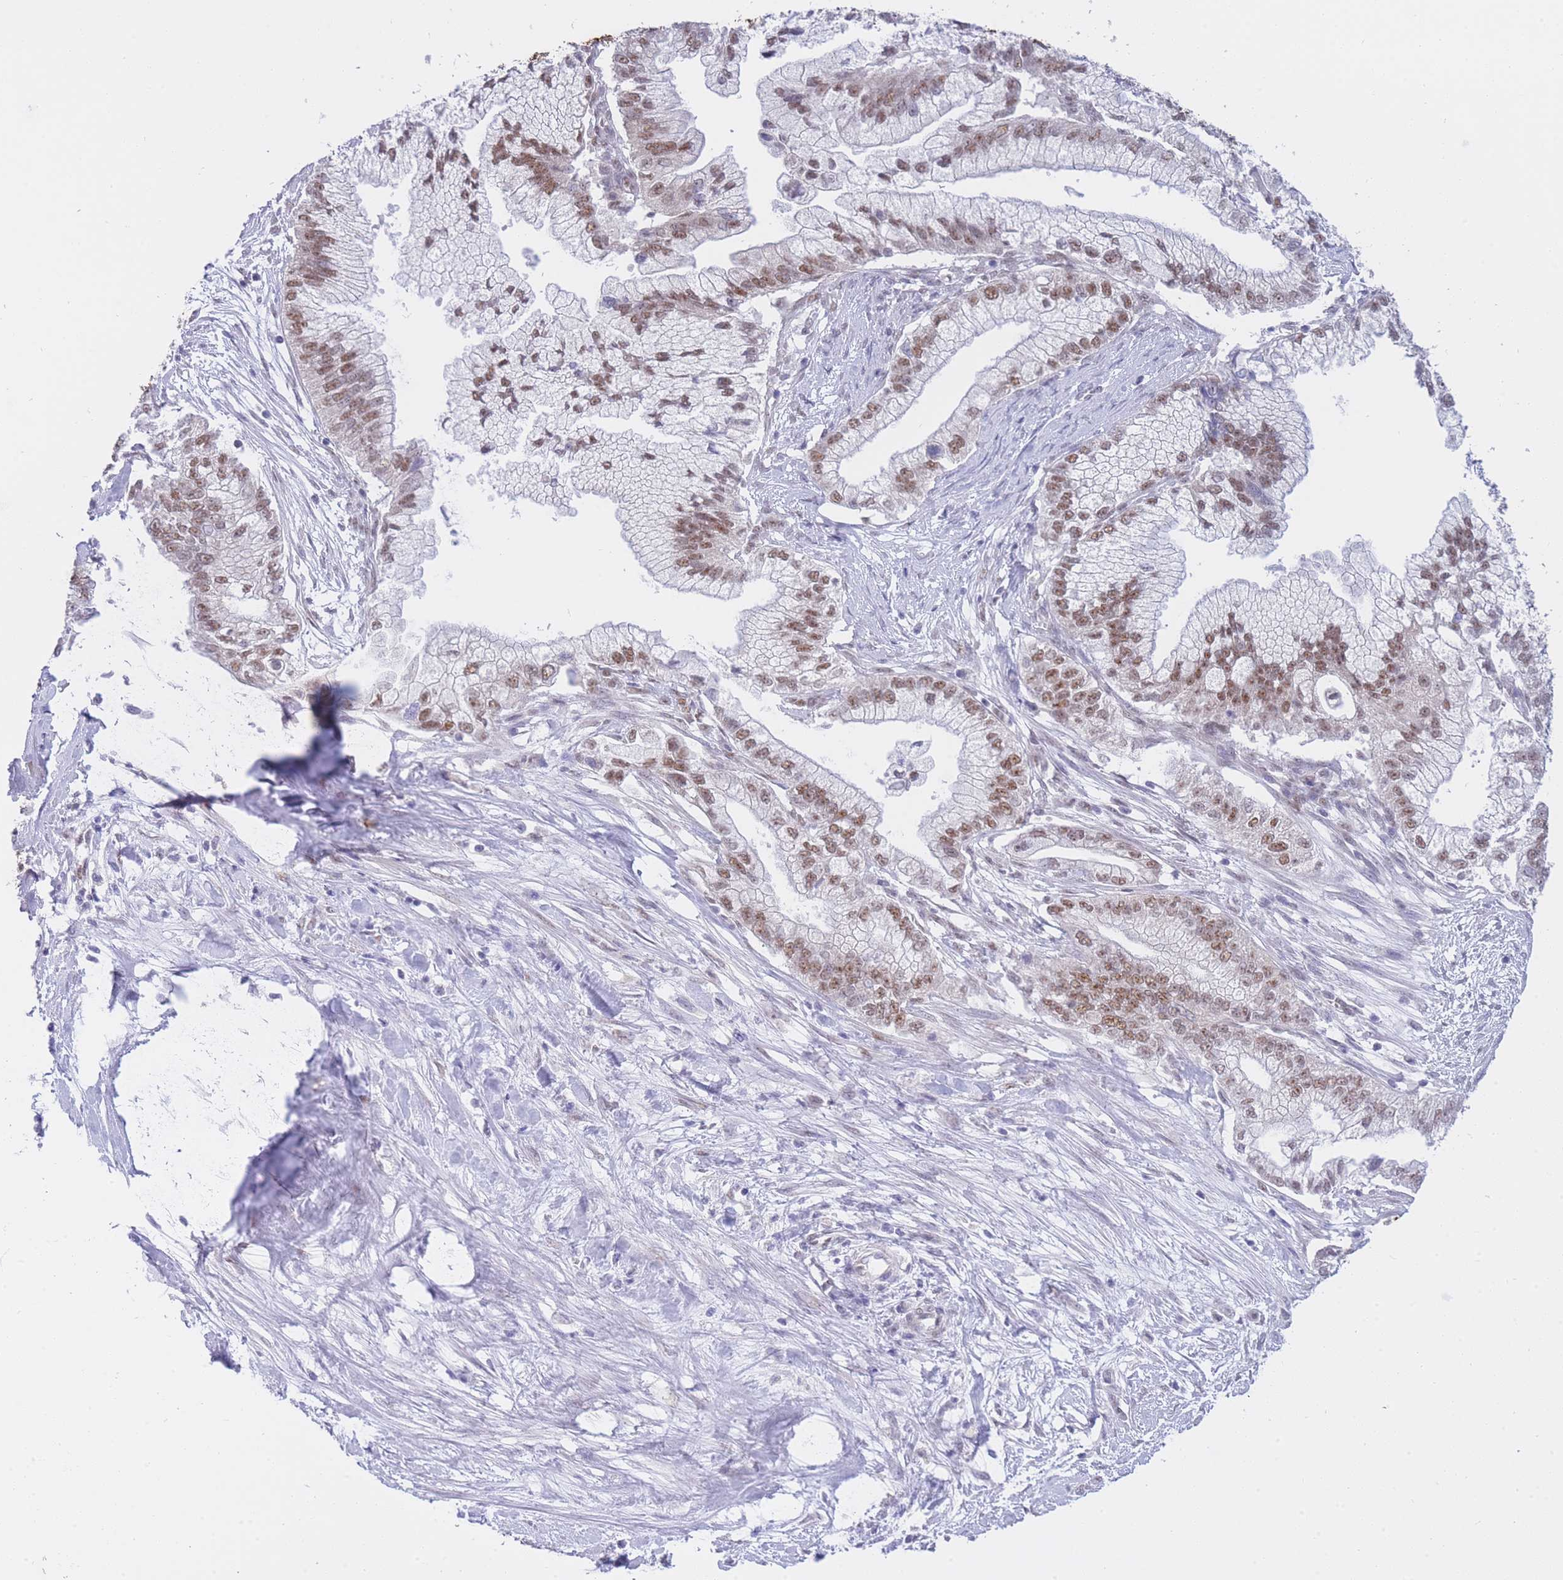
{"staining": {"intensity": "moderate", "quantity": "25%-75%", "location": "nuclear"}, "tissue": "pancreatic cancer", "cell_type": "Tumor cells", "image_type": "cancer", "snomed": [{"axis": "morphology", "description": "Adenocarcinoma, NOS"}, {"axis": "topography", "description": "Pancreas"}], "caption": "Immunohistochemistry photomicrograph of neoplastic tissue: adenocarcinoma (pancreatic) stained using immunohistochemistry (IHC) shows medium levels of moderate protein expression localized specifically in the nuclear of tumor cells, appearing as a nuclear brown color.", "gene": "FRAT2", "patient": {"sex": "male", "age": 70}}